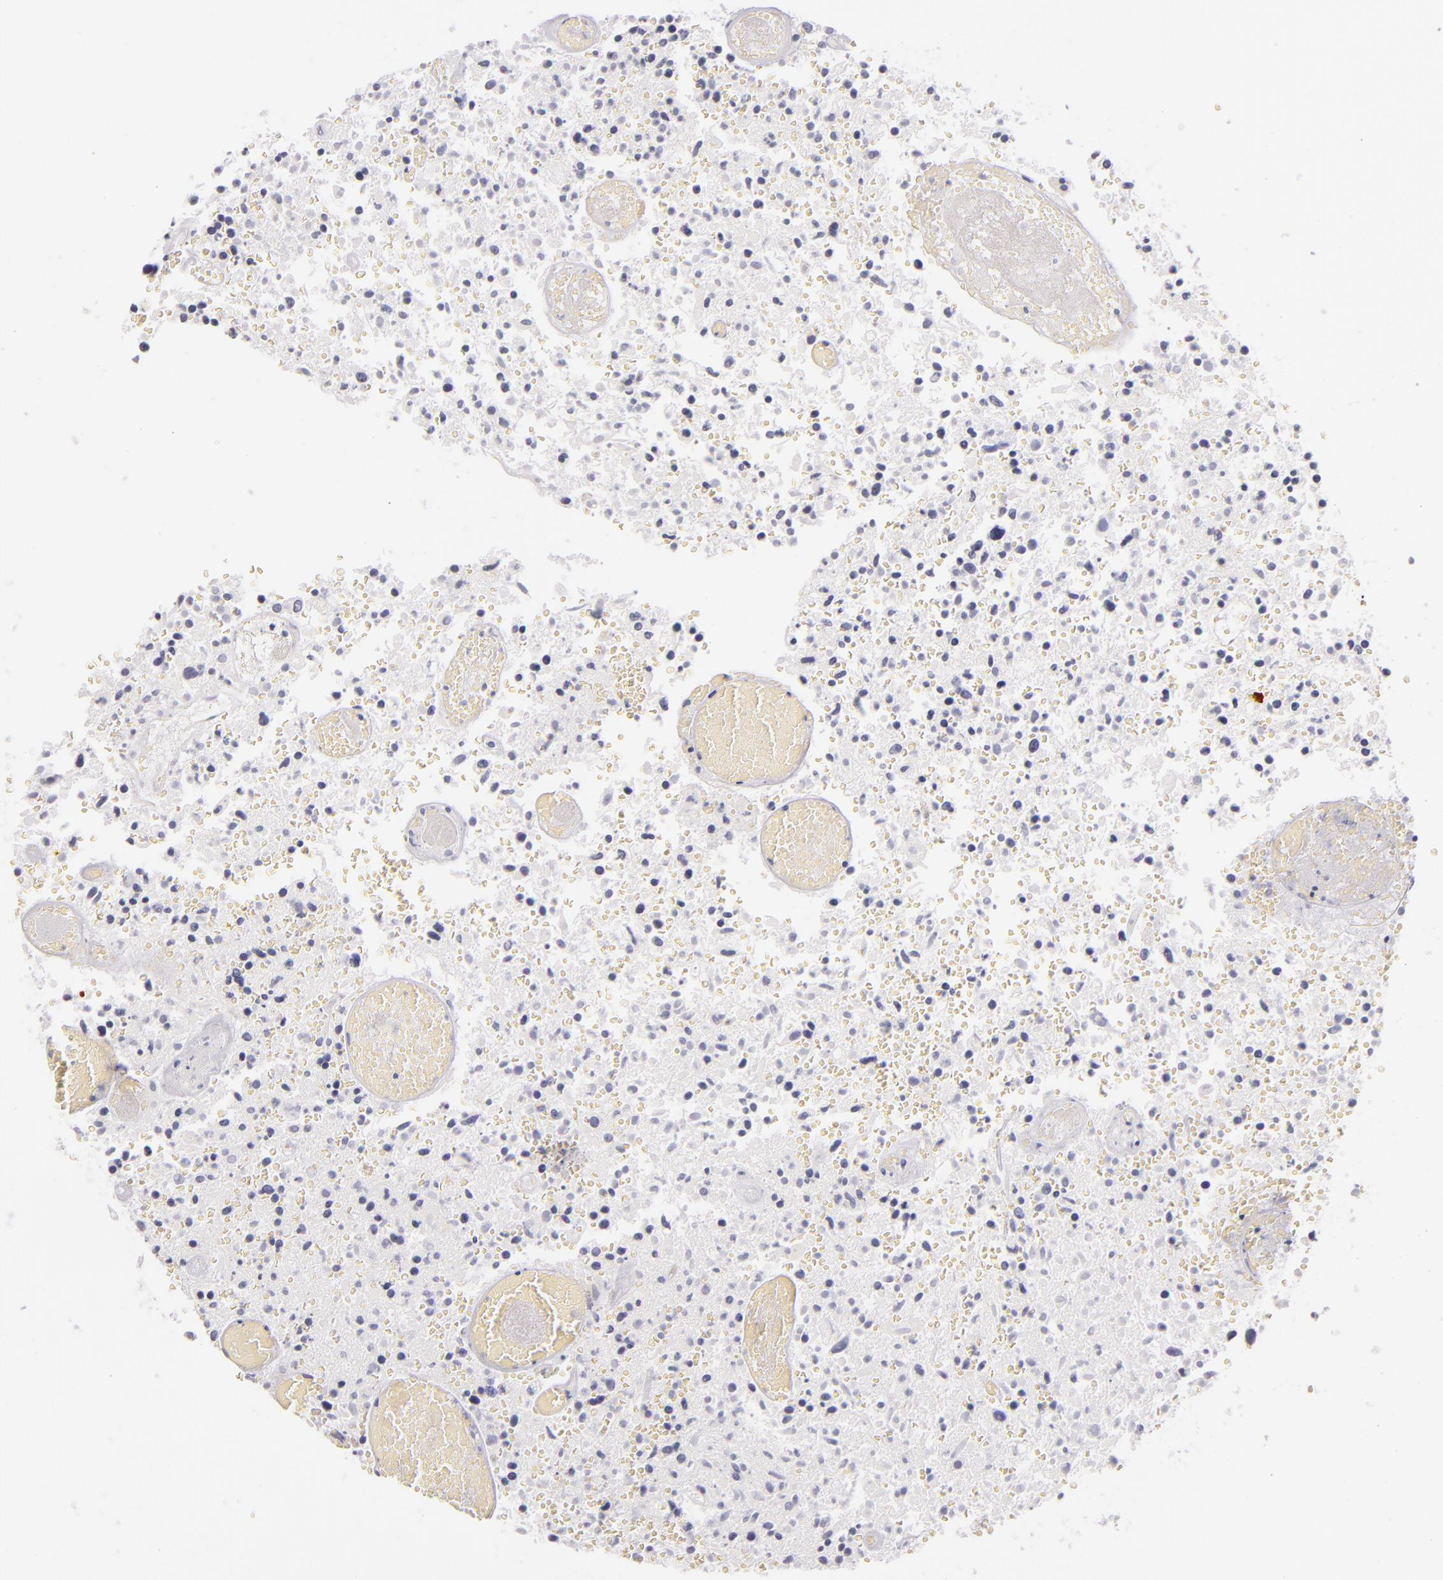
{"staining": {"intensity": "negative", "quantity": "none", "location": "none"}, "tissue": "glioma", "cell_type": "Tumor cells", "image_type": "cancer", "snomed": [{"axis": "morphology", "description": "Glioma, malignant, High grade"}, {"axis": "topography", "description": "Brain"}], "caption": "Glioma was stained to show a protein in brown. There is no significant expression in tumor cells. The staining was performed using DAB (3,3'-diaminobenzidine) to visualize the protein expression in brown, while the nuclei were stained in blue with hematoxylin (Magnification: 20x).", "gene": "FABP1", "patient": {"sex": "male", "age": 72}}